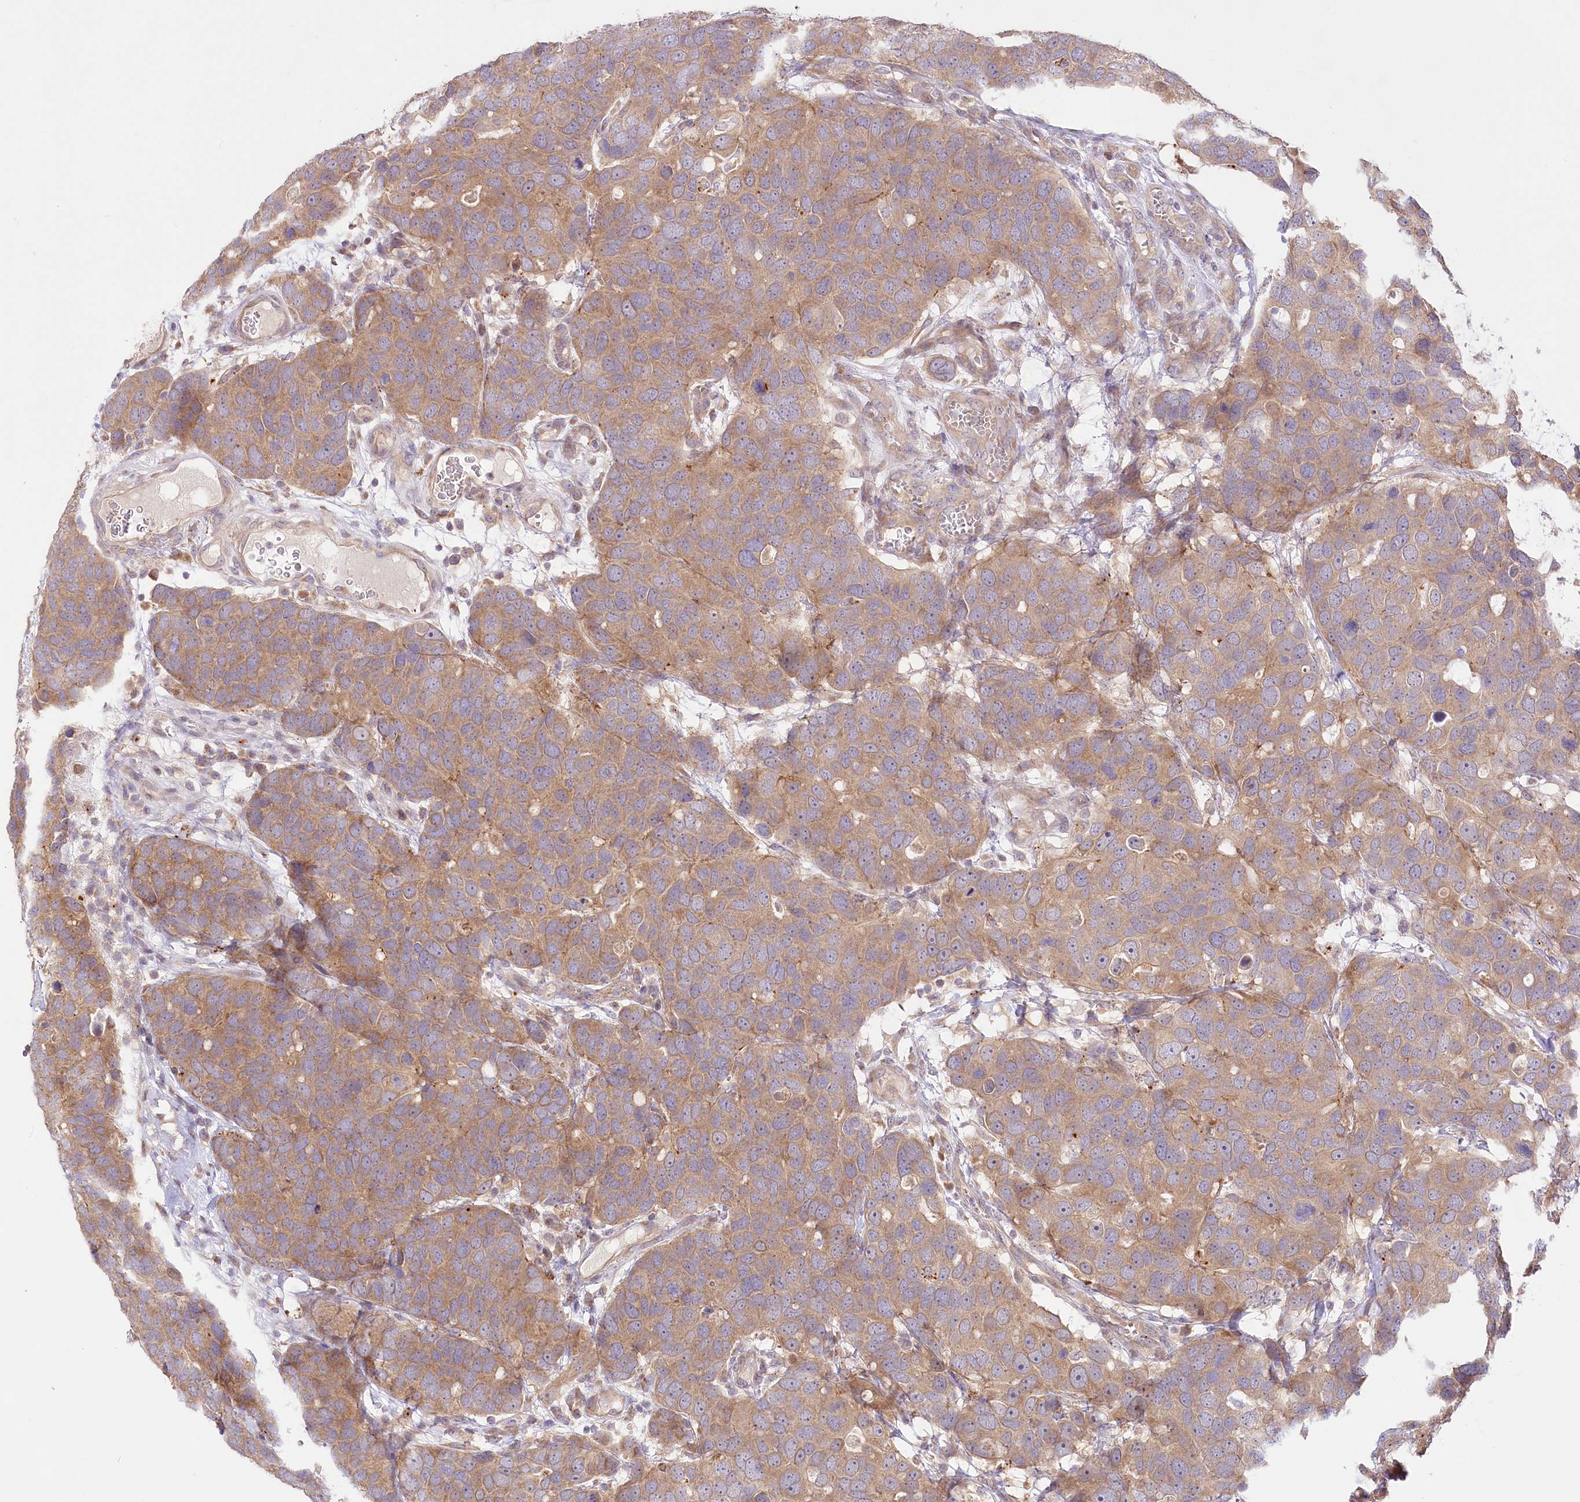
{"staining": {"intensity": "moderate", "quantity": ">75%", "location": "cytoplasmic/membranous"}, "tissue": "breast cancer", "cell_type": "Tumor cells", "image_type": "cancer", "snomed": [{"axis": "morphology", "description": "Duct carcinoma"}, {"axis": "topography", "description": "Breast"}], "caption": "Immunohistochemical staining of breast intraductal carcinoma exhibits medium levels of moderate cytoplasmic/membranous expression in approximately >75% of tumor cells. (IHC, brightfield microscopy, high magnification).", "gene": "PYROXD1", "patient": {"sex": "female", "age": 83}}